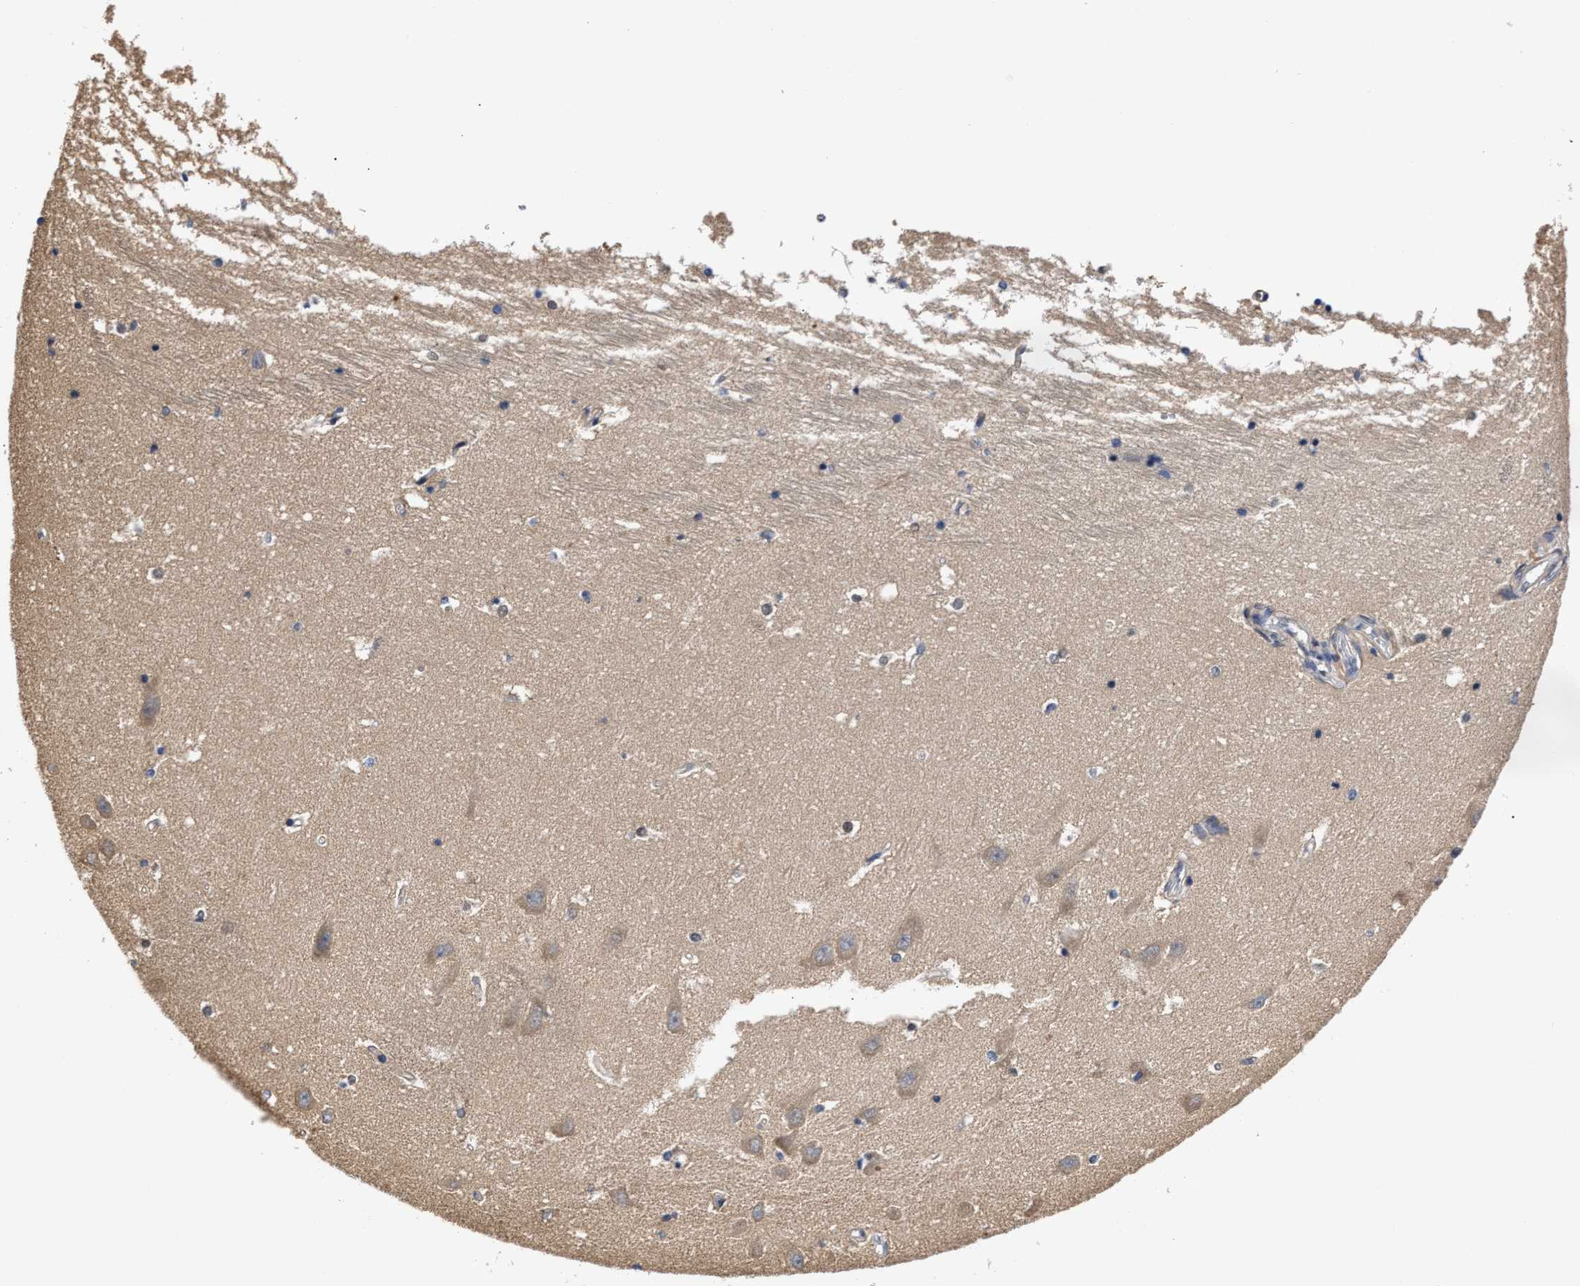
{"staining": {"intensity": "weak", "quantity": "<25%", "location": "cytoplasmic/membranous"}, "tissue": "hippocampus", "cell_type": "Glial cells", "image_type": "normal", "snomed": [{"axis": "morphology", "description": "Normal tissue, NOS"}, {"axis": "topography", "description": "Hippocampus"}], "caption": "Human hippocampus stained for a protein using IHC reveals no staining in glial cells.", "gene": "KLHDC1", "patient": {"sex": "male", "age": 45}}